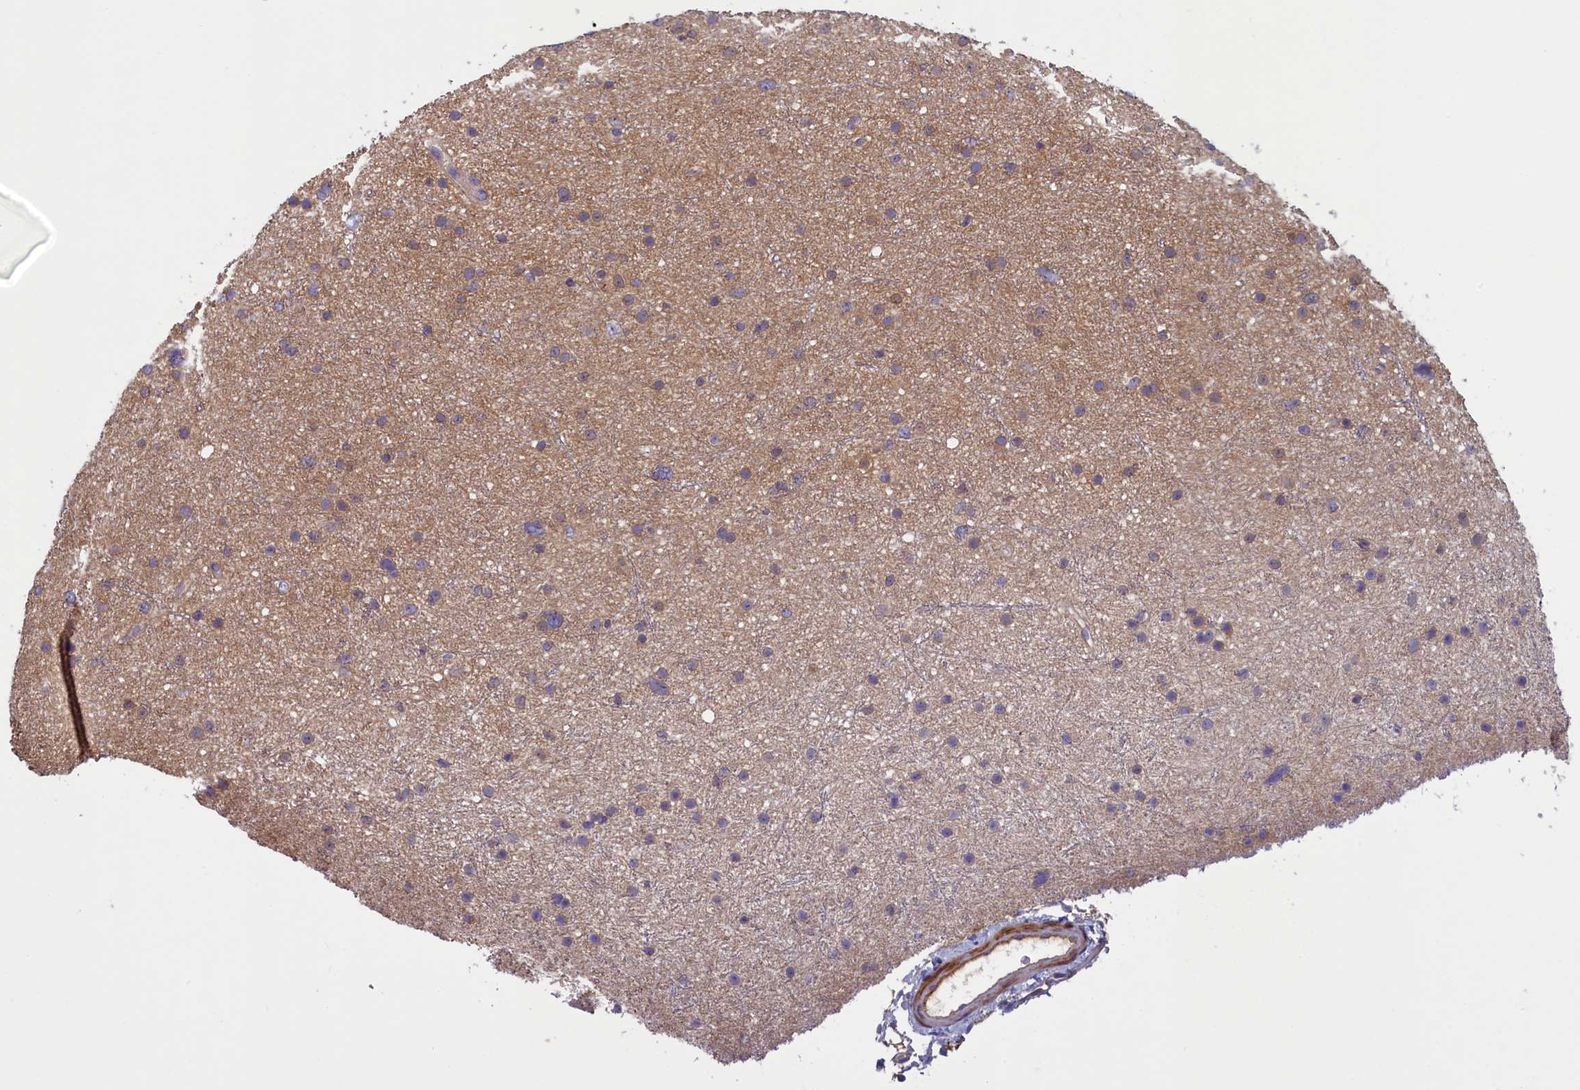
{"staining": {"intensity": "weak", "quantity": "25%-75%", "location": "cytoplasmic/membranous"}, "tissue": "glioma", "cell_type": "Tumor cells", "image_type": "cancer", "snomed": [{"axis": "morphology", "description": "Glioma, malignant, Low grade"}, {"axis": "topography", "description": "Cerebral cortex"}], "caption": "A low amount of weak cytoplasmic/membranous expression is appreciated in approximately 25%-75% of tumor cells in malignant glioma (low-grade) tissue. The protein is shown in brown color, while the nuclei are stained blue.", "gene": "NUBP1", "patient": {"sex": "female", "age": 39}}